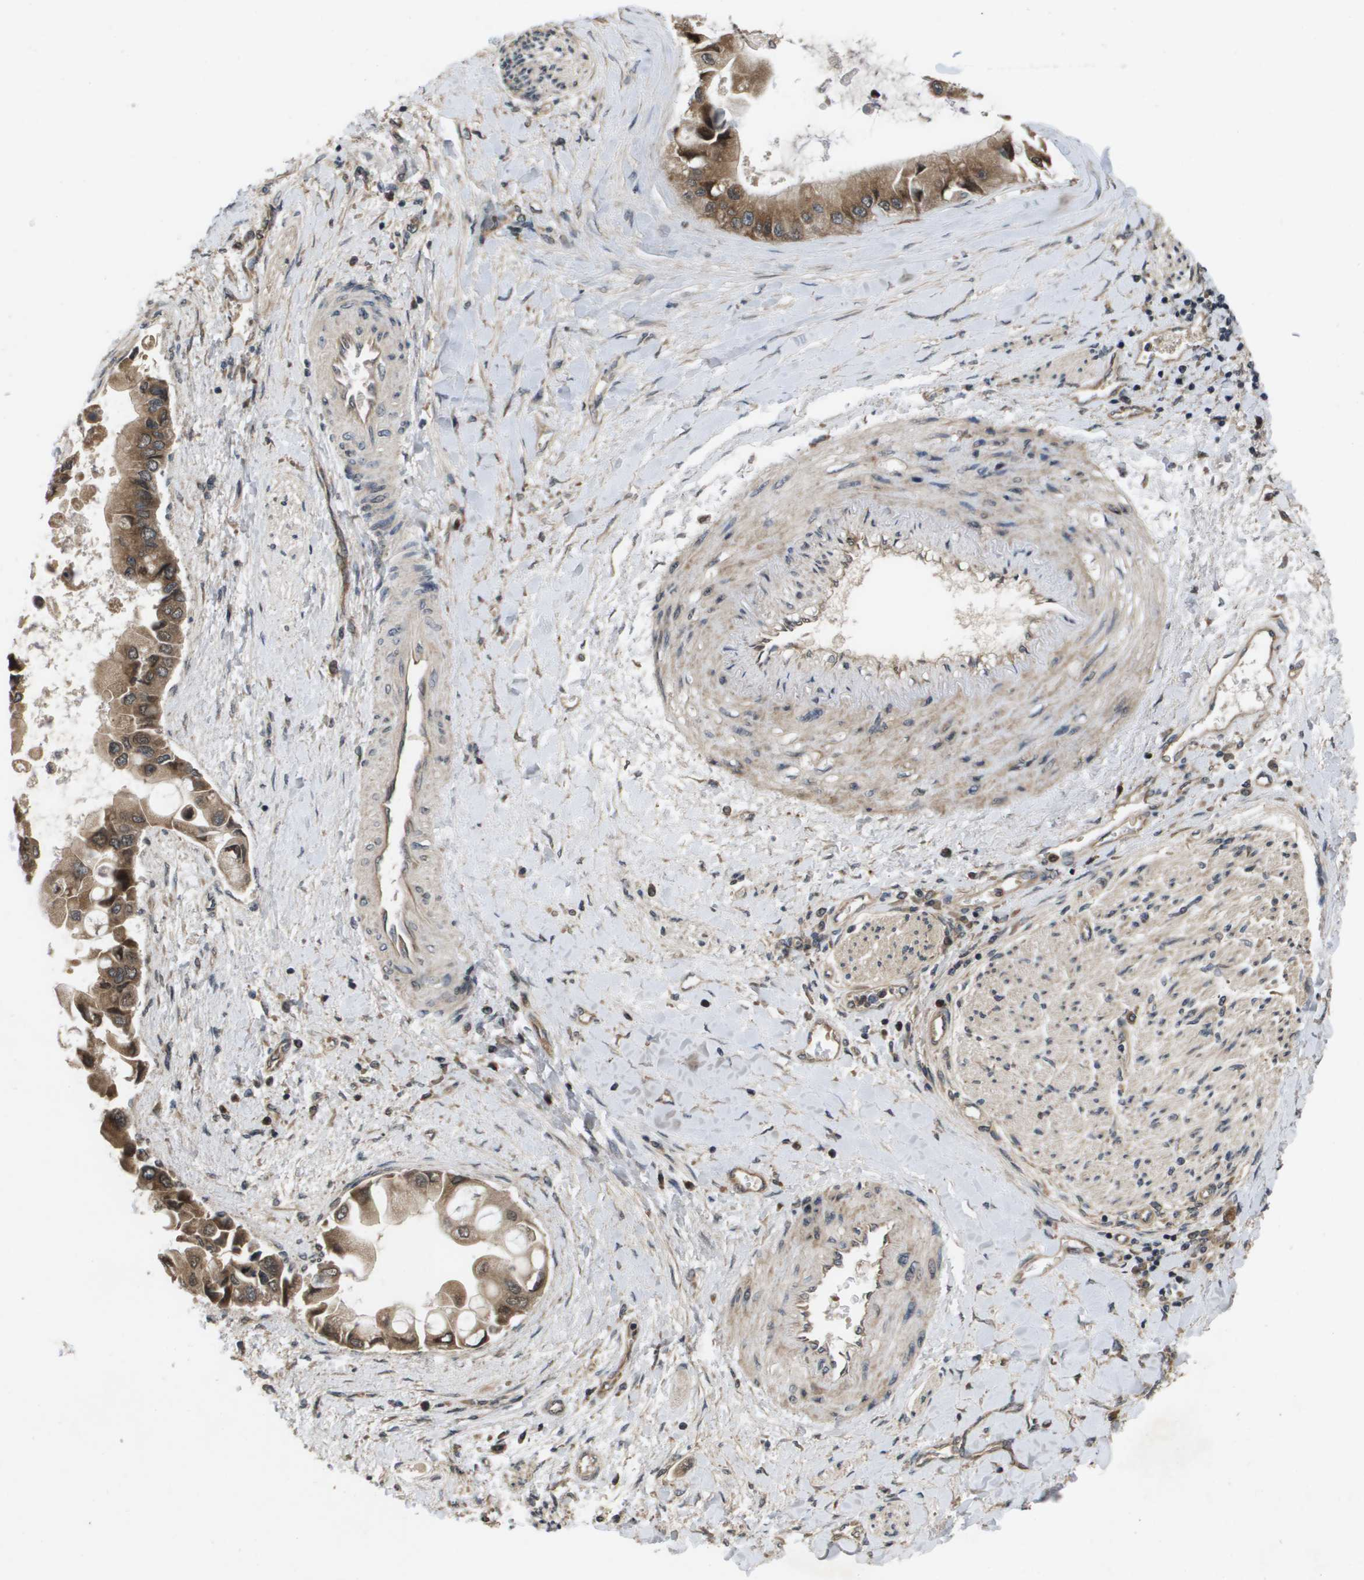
{"staining": {"intensity": "moderate", "quantity": ">75%", "location": "cytoplasmic/membranous"}, "tissue": "liver cancer", "cell_type": "Tumor cells", "image_type": "cancer", "snomed": [{"axis": "morphology", "description": "Cholangiocarcinoma"}, {"axis": "topography", "description": "Liver"}], "caption": "Immunohistochemistry (IHC) micrograph of neoplastic tissue: cholangiocarcinoma (liver) stained using immunohistochemistry (IHC) exhibits medium levels of moderate protein expression localized specifically in the cytoplasmic/membranous of tumor cells, appearing as a cytoplasmic/membranous brown color.", "gene": "SPTLC1", "patient": {"sex": "male", "age": 50}}